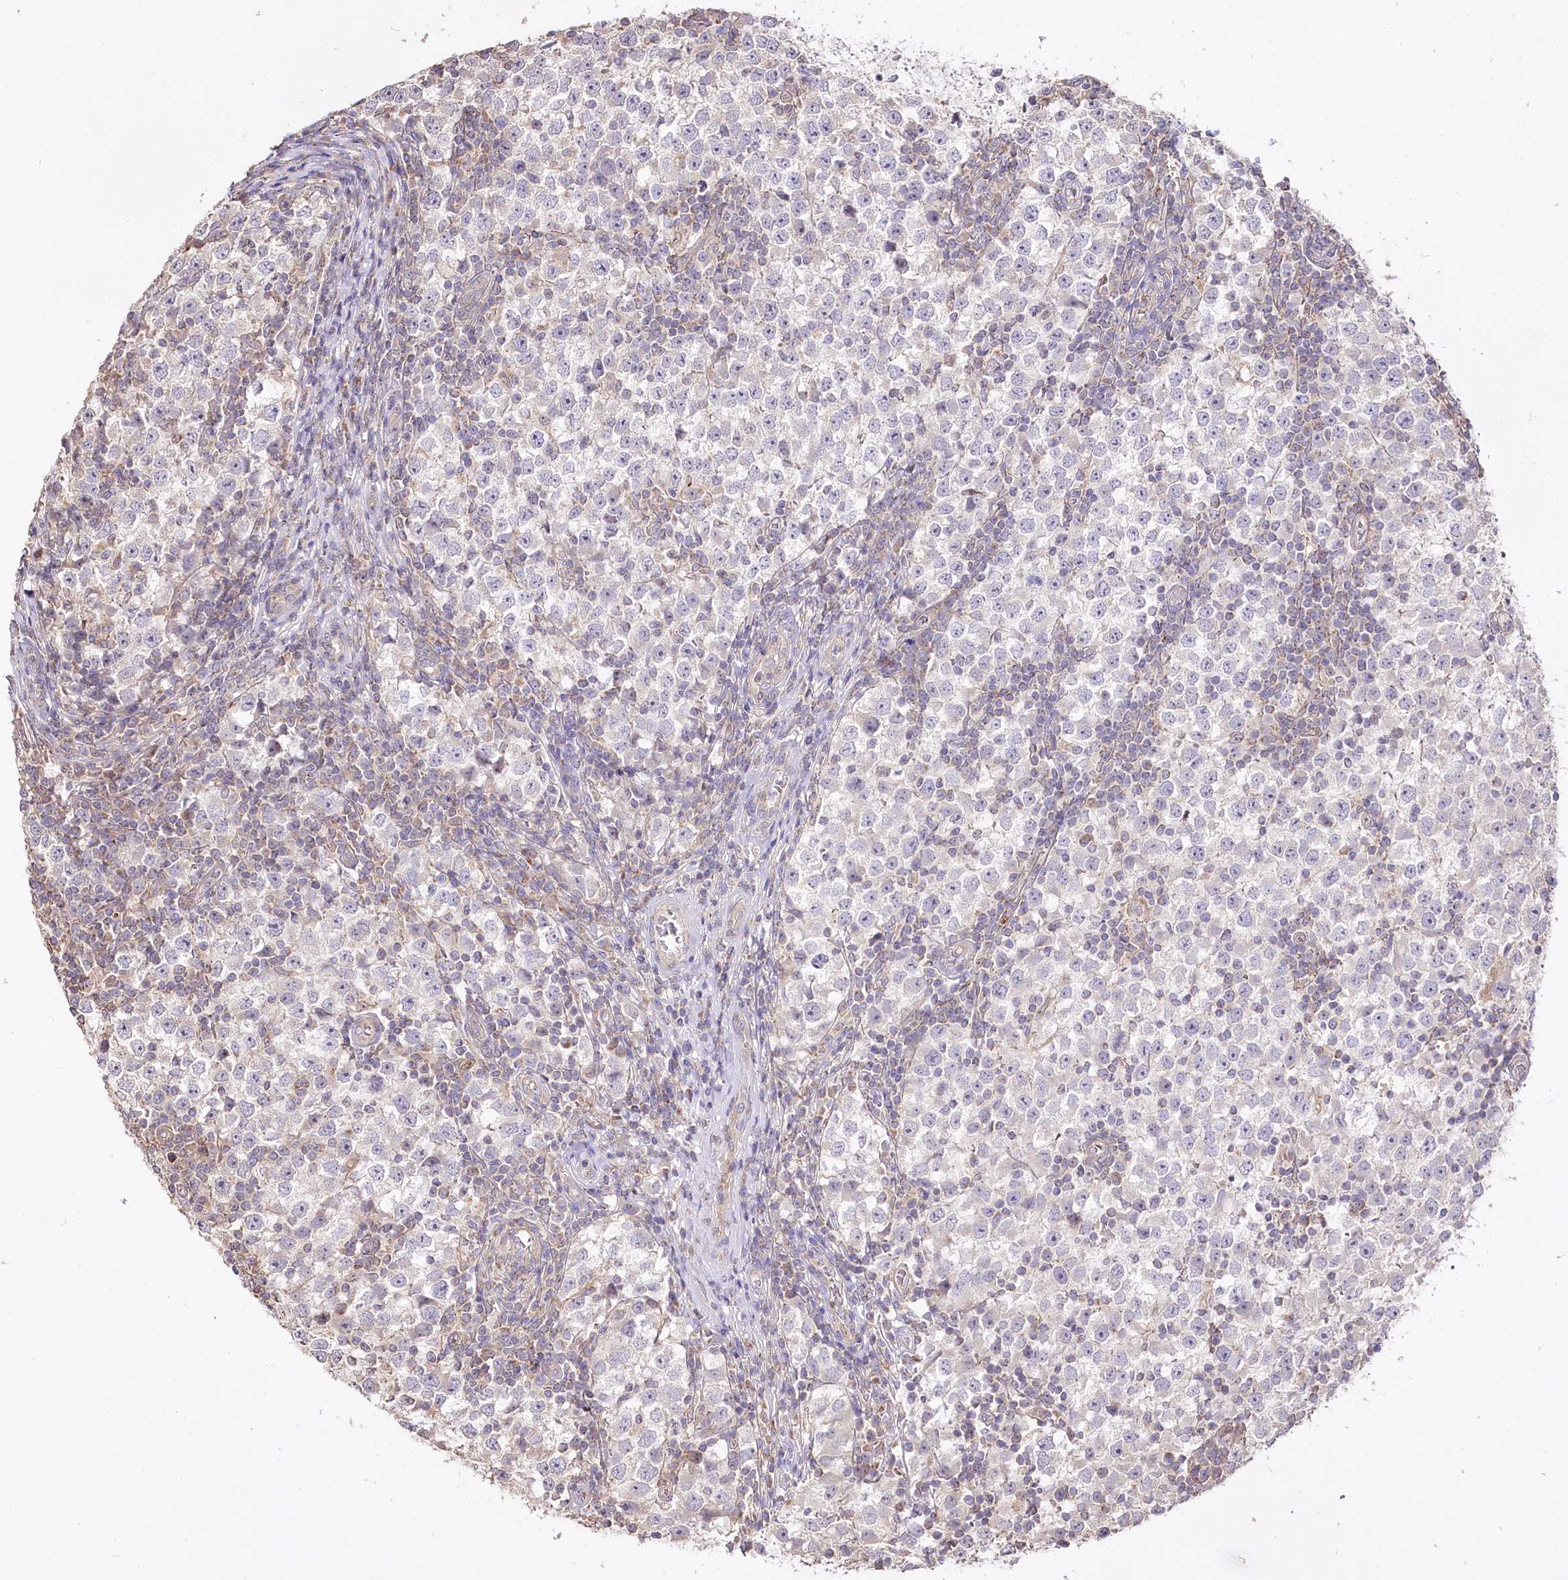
{"staining": {"intensity": "negative", "quantity": "none", "location": "none"}, "tissue": "testis cancer", "cell_type": "Tumor cells", "image_type": "cancer", "snomed": [{"axis": "morphology", "description": "Seminoma, NOS"}, {"axis": "topography", "description": "Testis"}], "caption": "Immunohistochemistry (IHC) of testis cancer displays no positivity in tumor cells.", "gene": "ZNF226", "patient": {"sex": "male", "age": 65}}